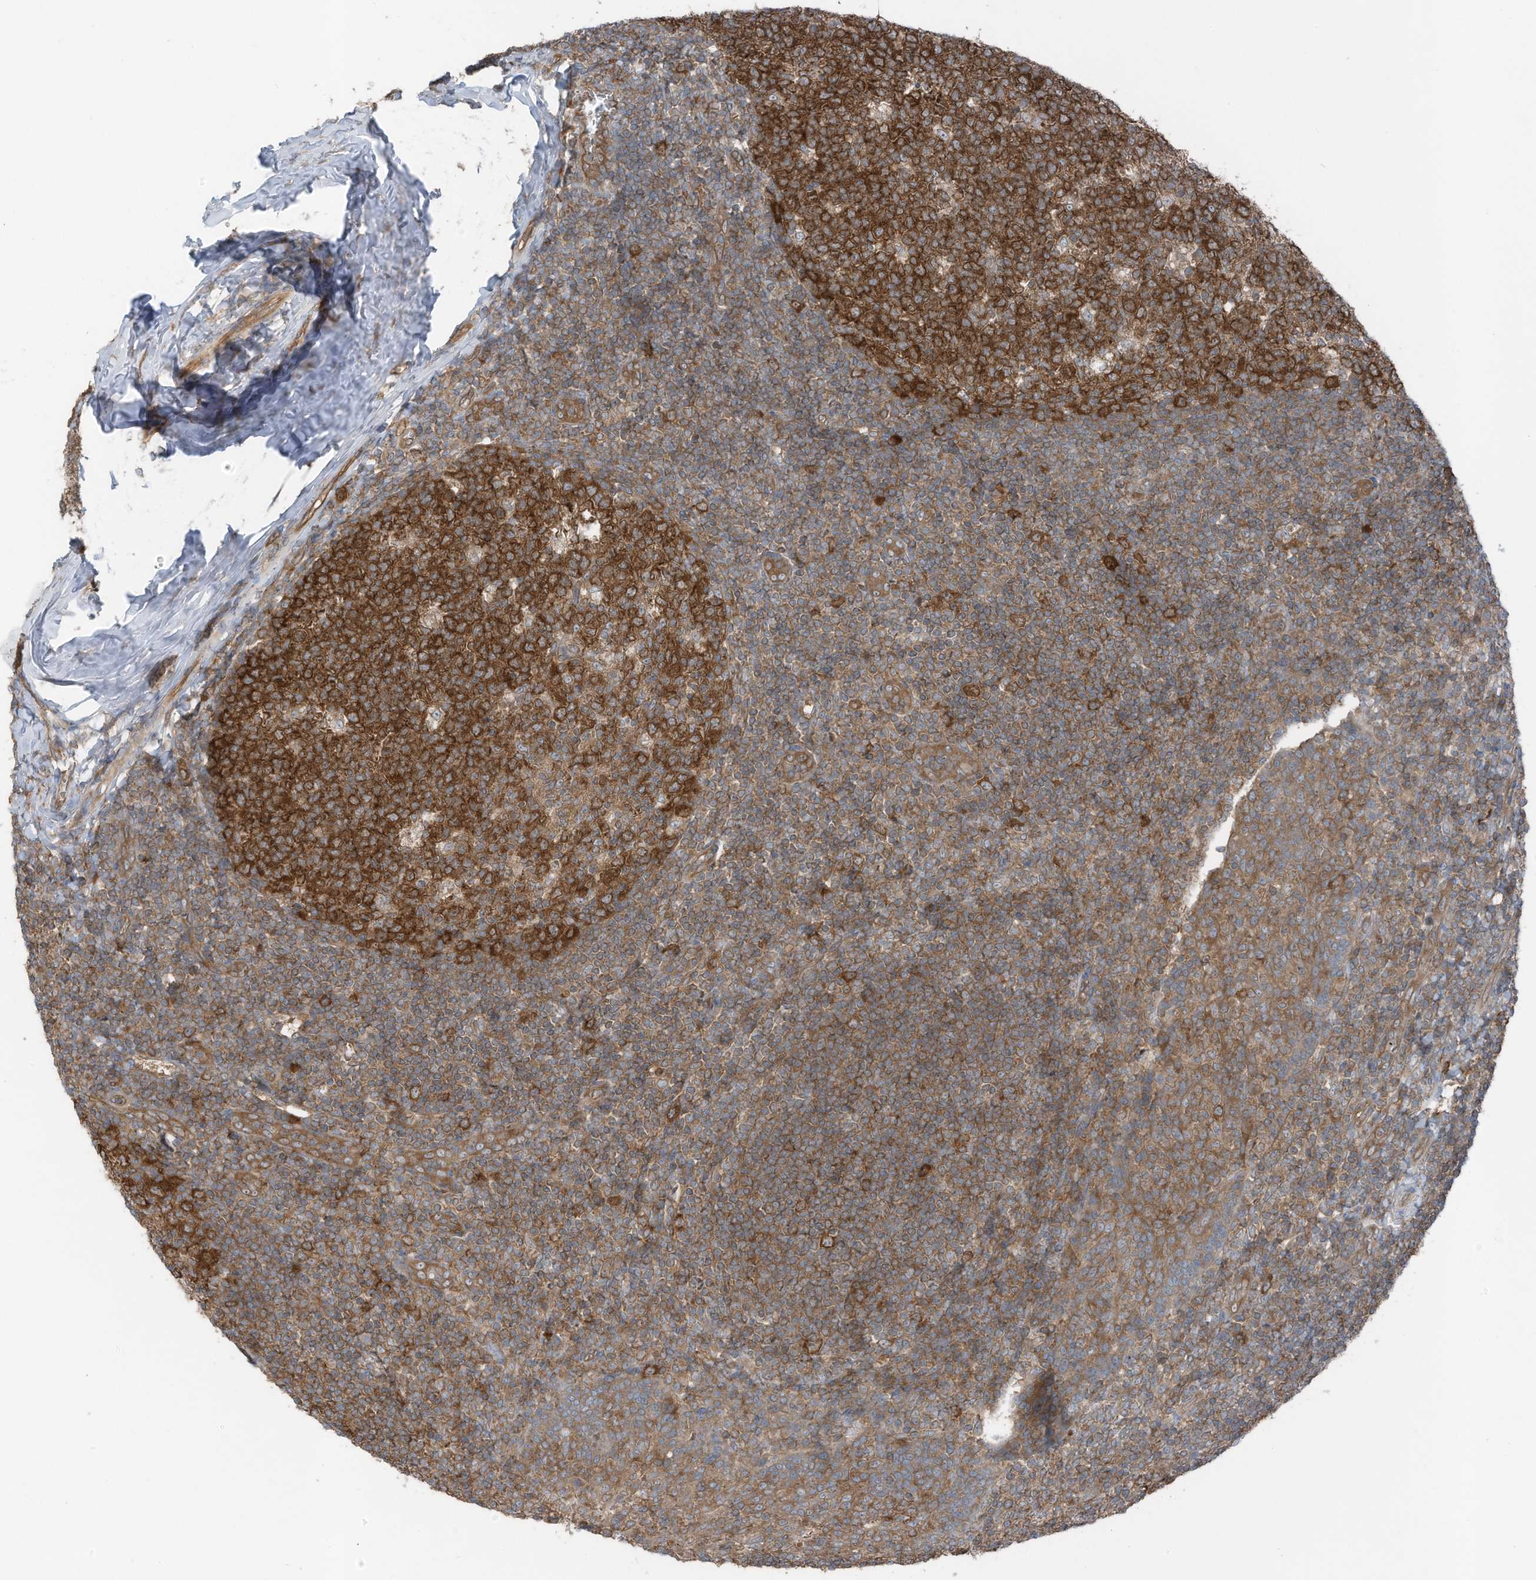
{"staining": {"intensity": "strong", "quantity": ">75%", "location": "cytoplasmic/membranous"}, "tissue": "tonsil", "cell_type": "Germinal center cells", "image_type": "normal", "snomed": [{"axis": "morphology", "description": "Normal tissue, NOS"}, {"axis": "topography", "description": "Tonsil"}], "caption": "DAB immunohistochemical staining of benign human tonsil demonstrates strong cytoplasmic/membranous protein positivity in about >75% of germinal center cells.", "gene": "TXNDC9", "patient": {"sex": "female", "age": 19}}